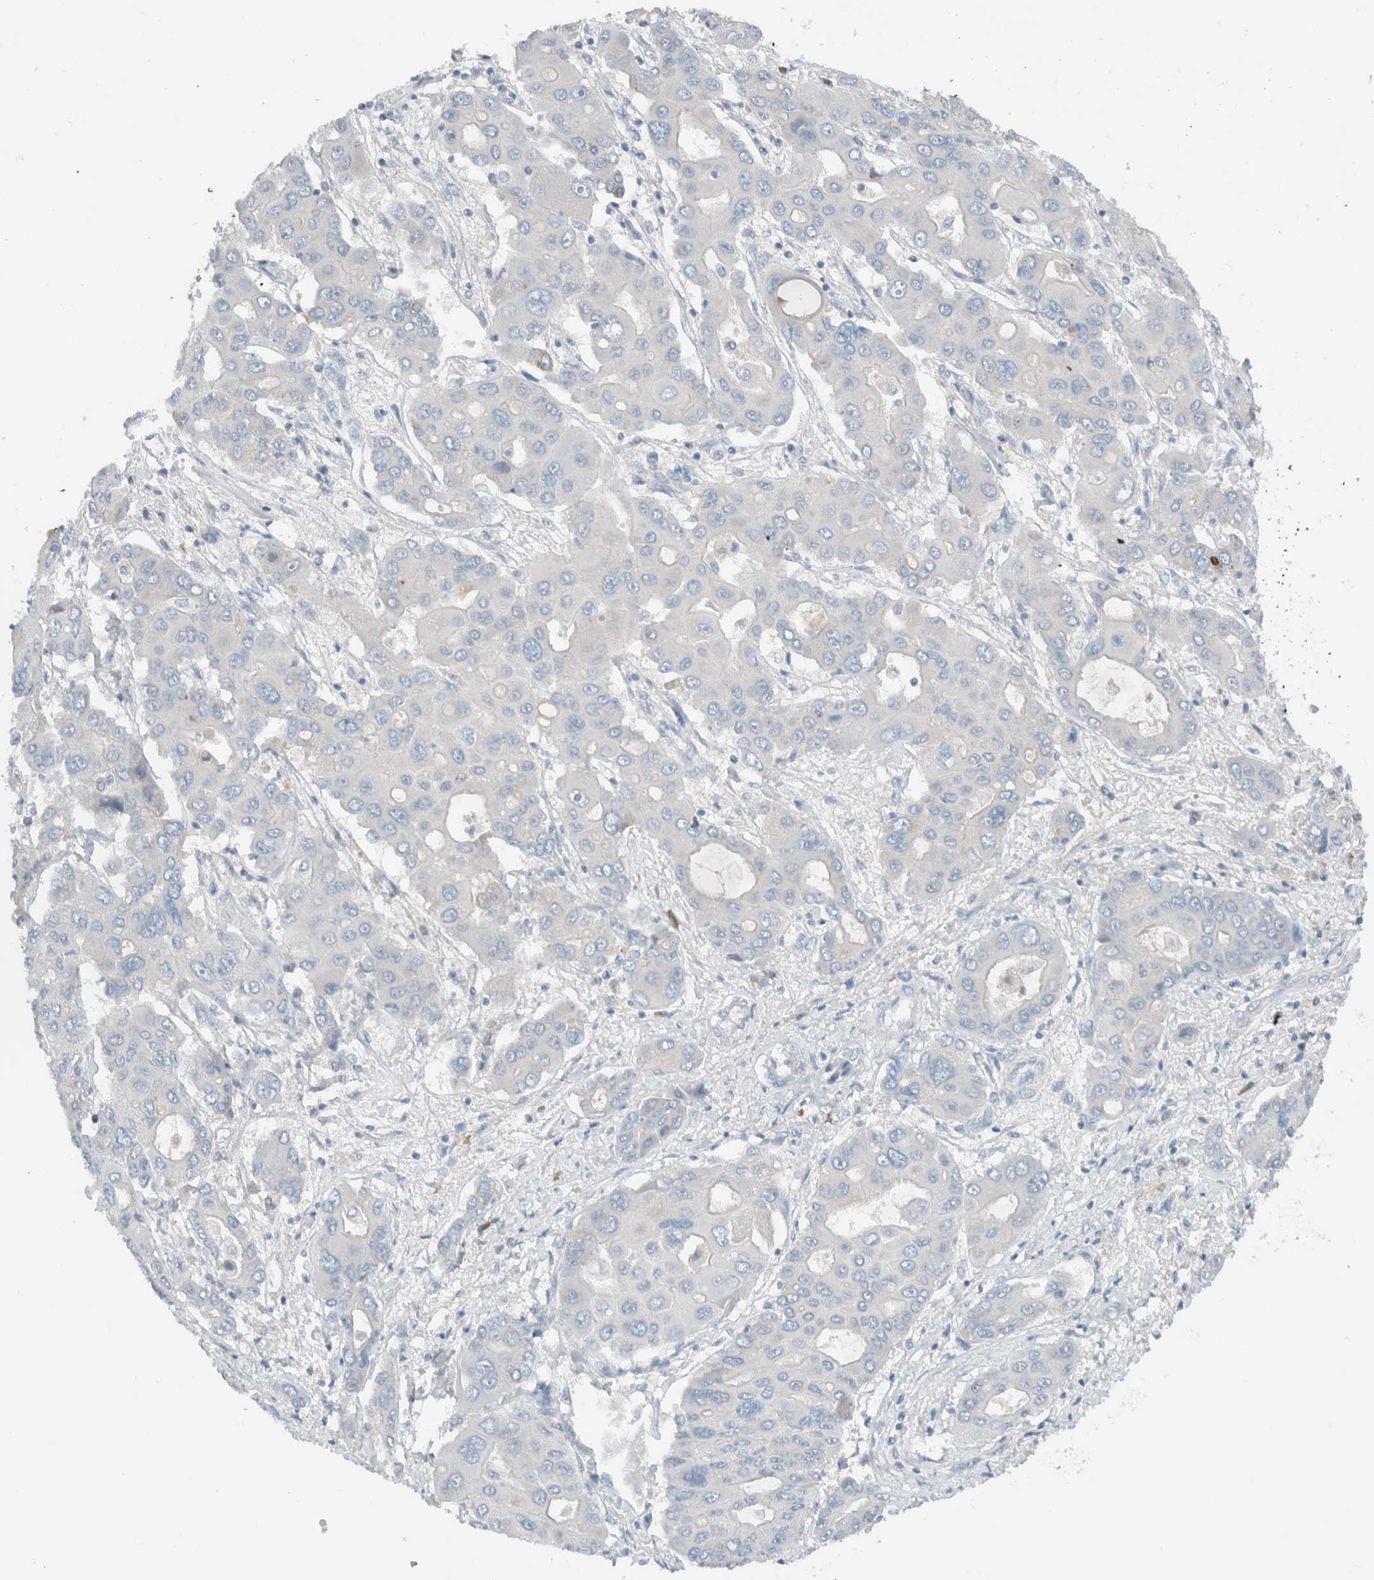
{"staining": {"intensity": "negative", "quantity": "none", "location": "none"}, "tissue": "liver cancer", "cell_type": "Tumor cells", "image_type": "cancer", "snomed": [{"axis": "morphology", "description": "Cholangiocarcinoma"}, {"axis": "topography", "description": "Liver"}], "caption": "Tumor cells are negative for brown protein staining in liver cholangiocarcinoma.", "gene": "DUOX1", "patient": {"sex": "male", "age": 67}}